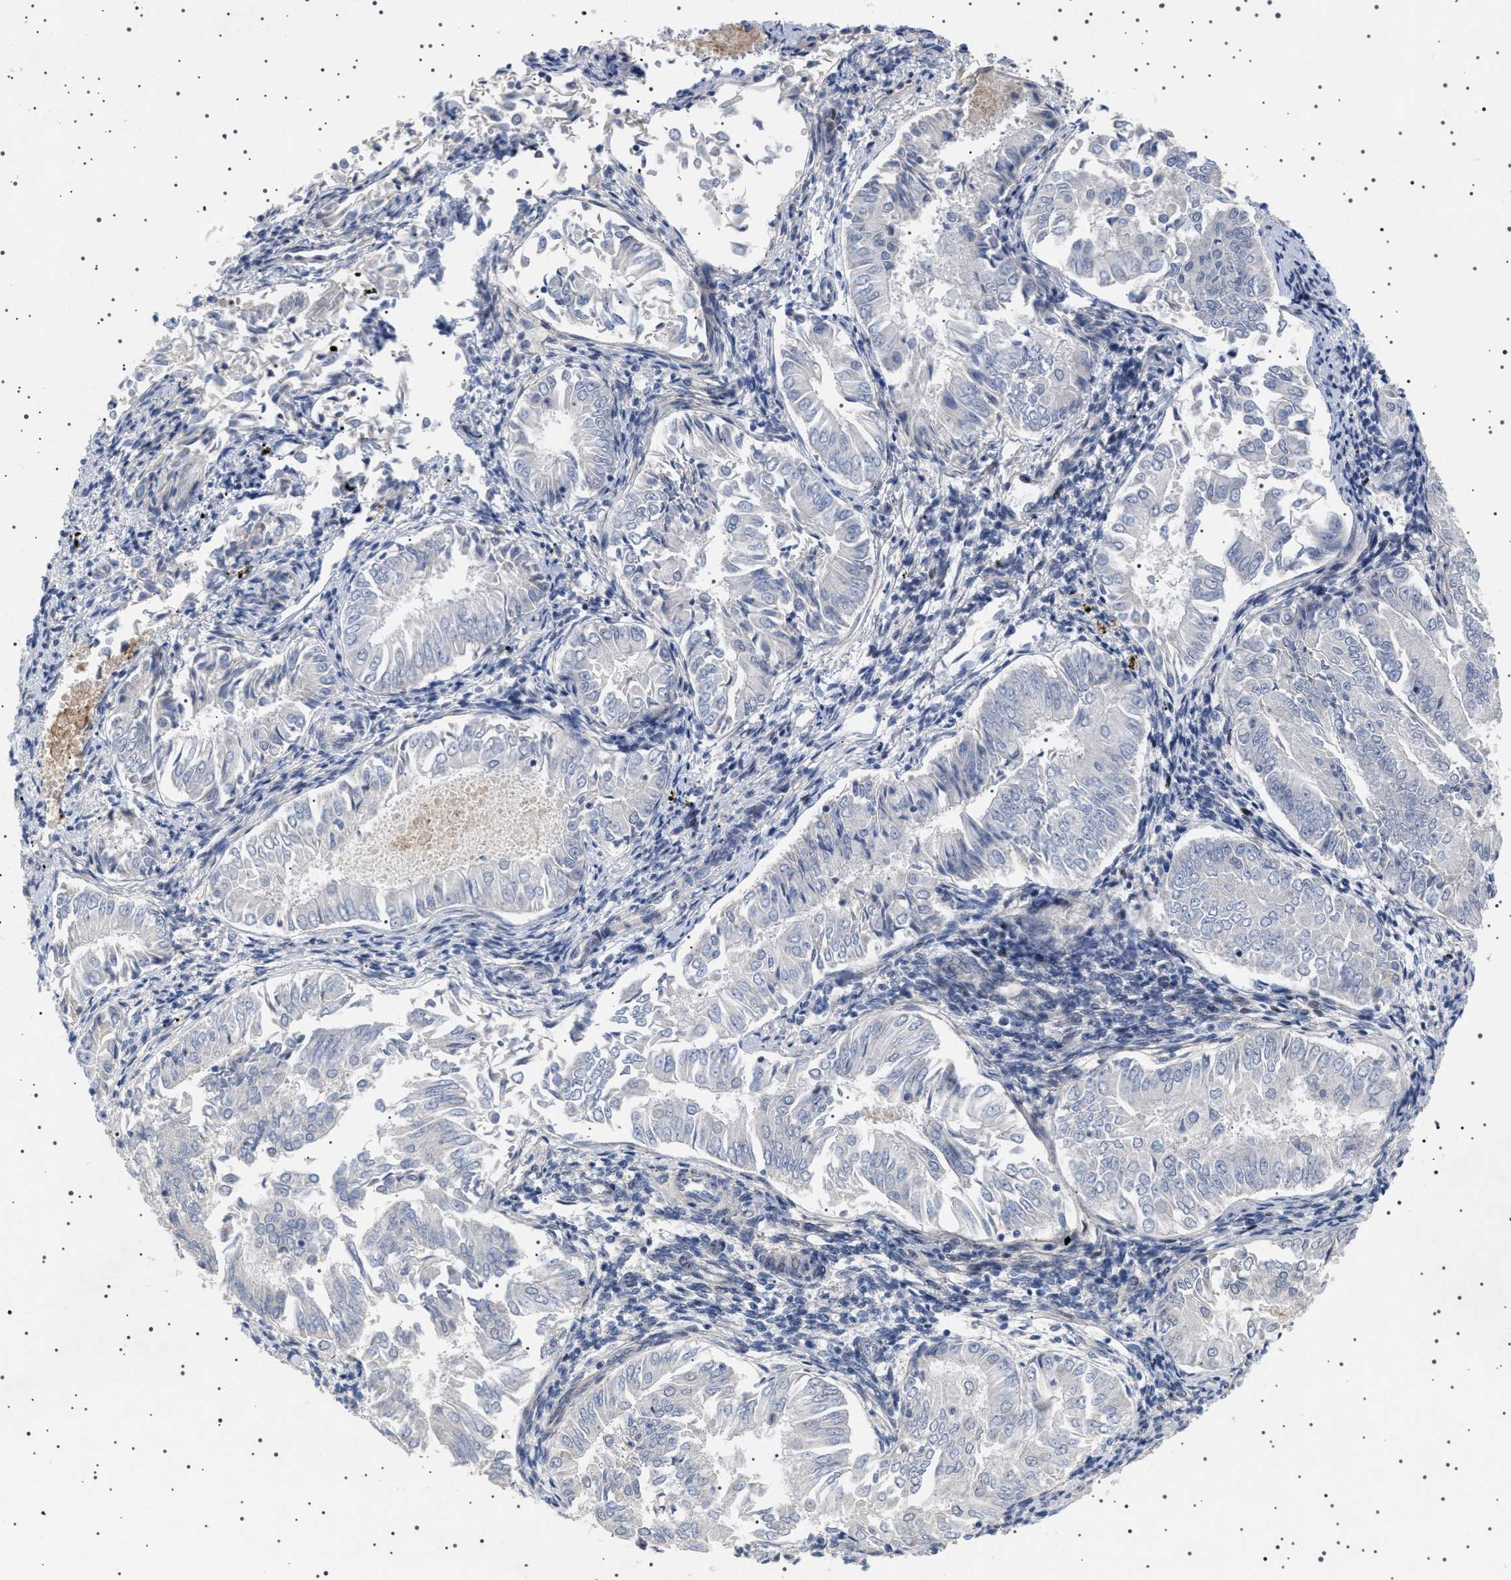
{"staining": {"intensity": "negative", "quantity": "none", "location": "none"}, "tissue": "endometrial cancer", "cell_type": "Tumor cells", "image_type": "cancer", "snomed": [{"axis": "morphology", "description": "Adenocarcinoma, NOS"}, {"axis": "topography", "description": "Endometrium"}], "caption": "Tumor cells are negative for brown protein staining in adenocarcinoma (endometrial).", "gene": "HTR1A", "patient": {"sex": "female", "age": 53}}